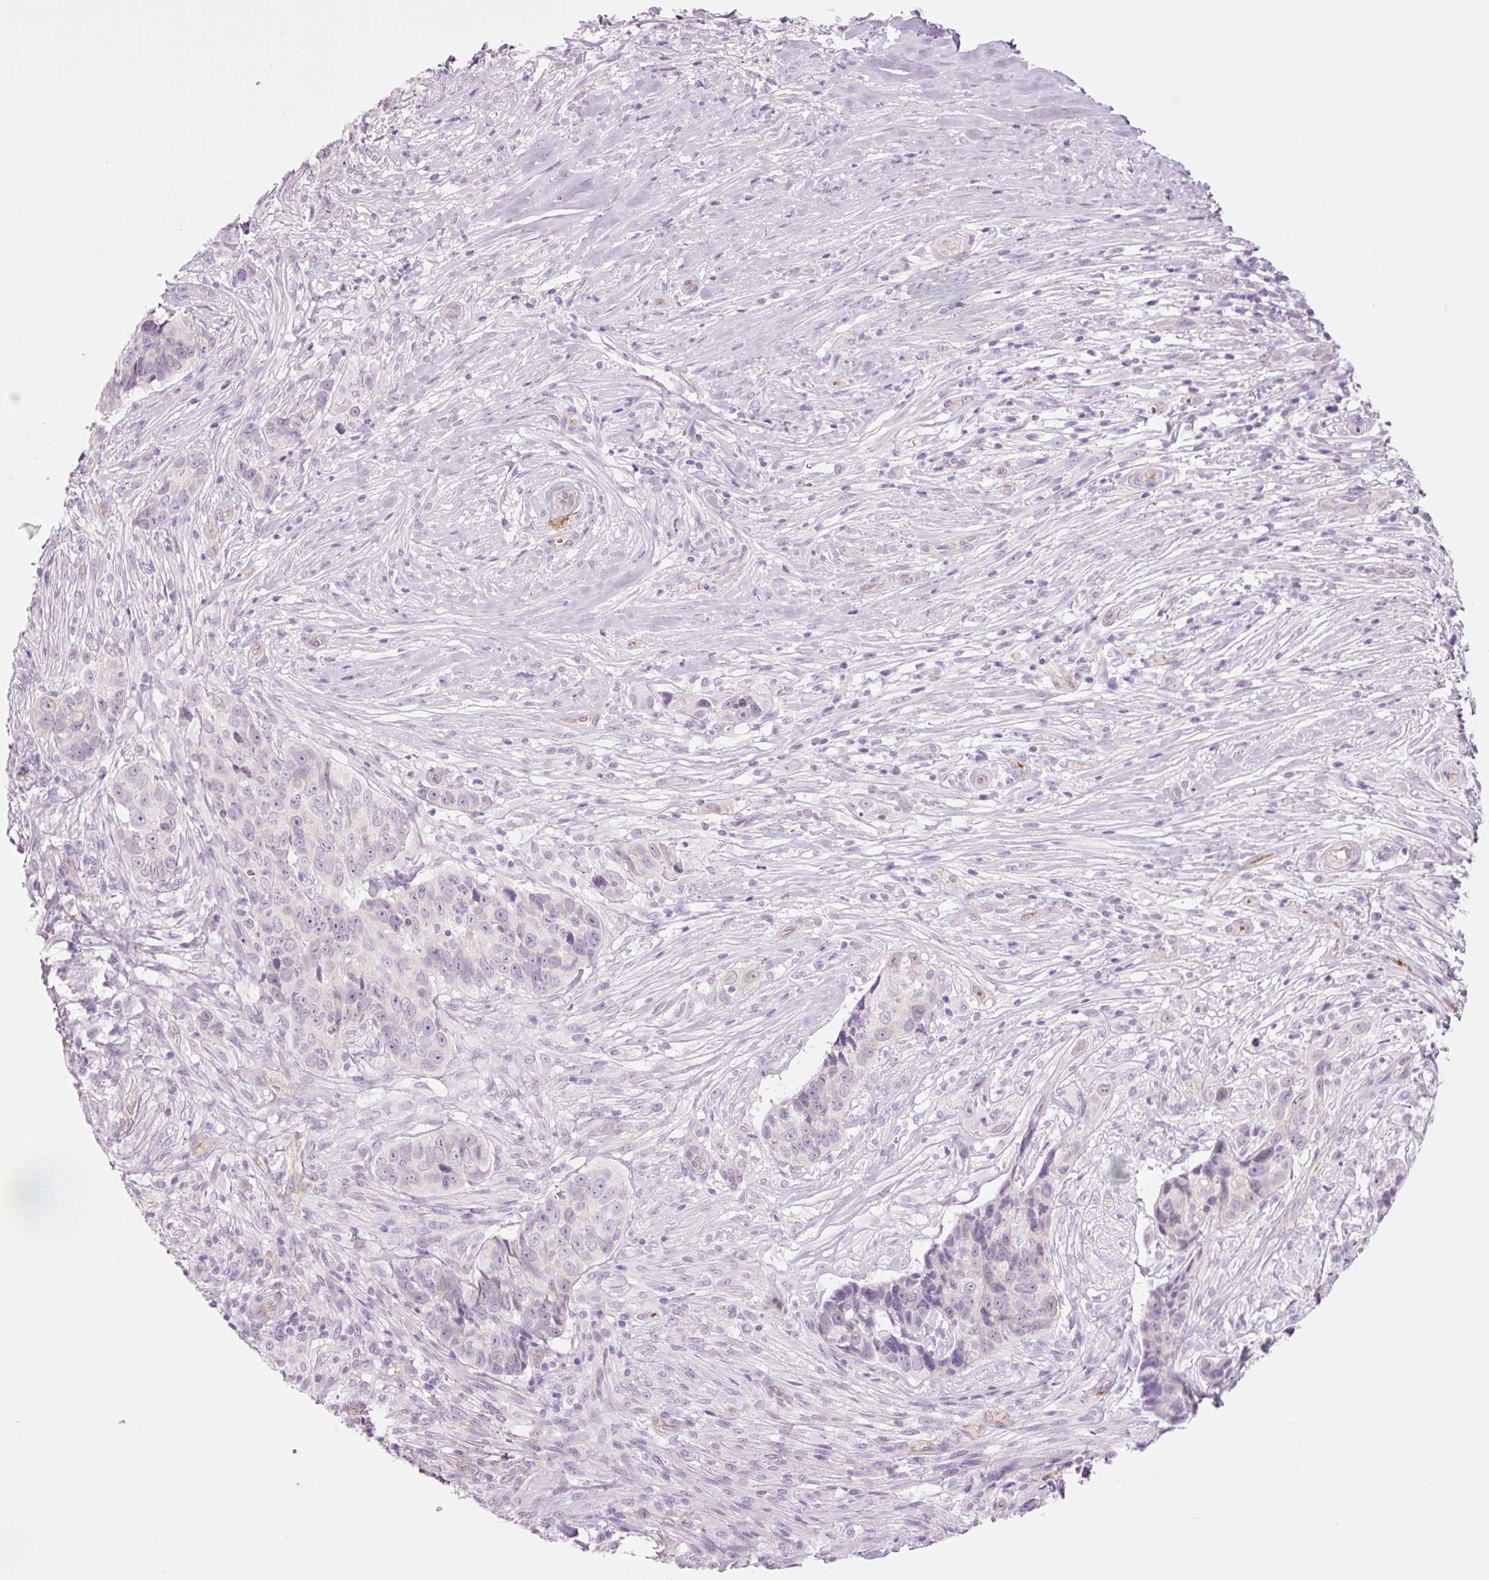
{"staining": {"intensity": "negative", "quantity": "none", "location": "none"}, "tissue": "skin cancer", "cell_type": "Tumor cells", "image_type": "cancer", "snomed": [{"axis": "morphology", "description": "Basal cell carcinoma"}, {"axis": "topography", "description": "Skin"}], "caption": "An image of human skin cancer (basal cell carcinoma) is negative for staining in tumor cells.", "gene": "HSPA4L", "patient": {"sex": "female", "age": 82}}